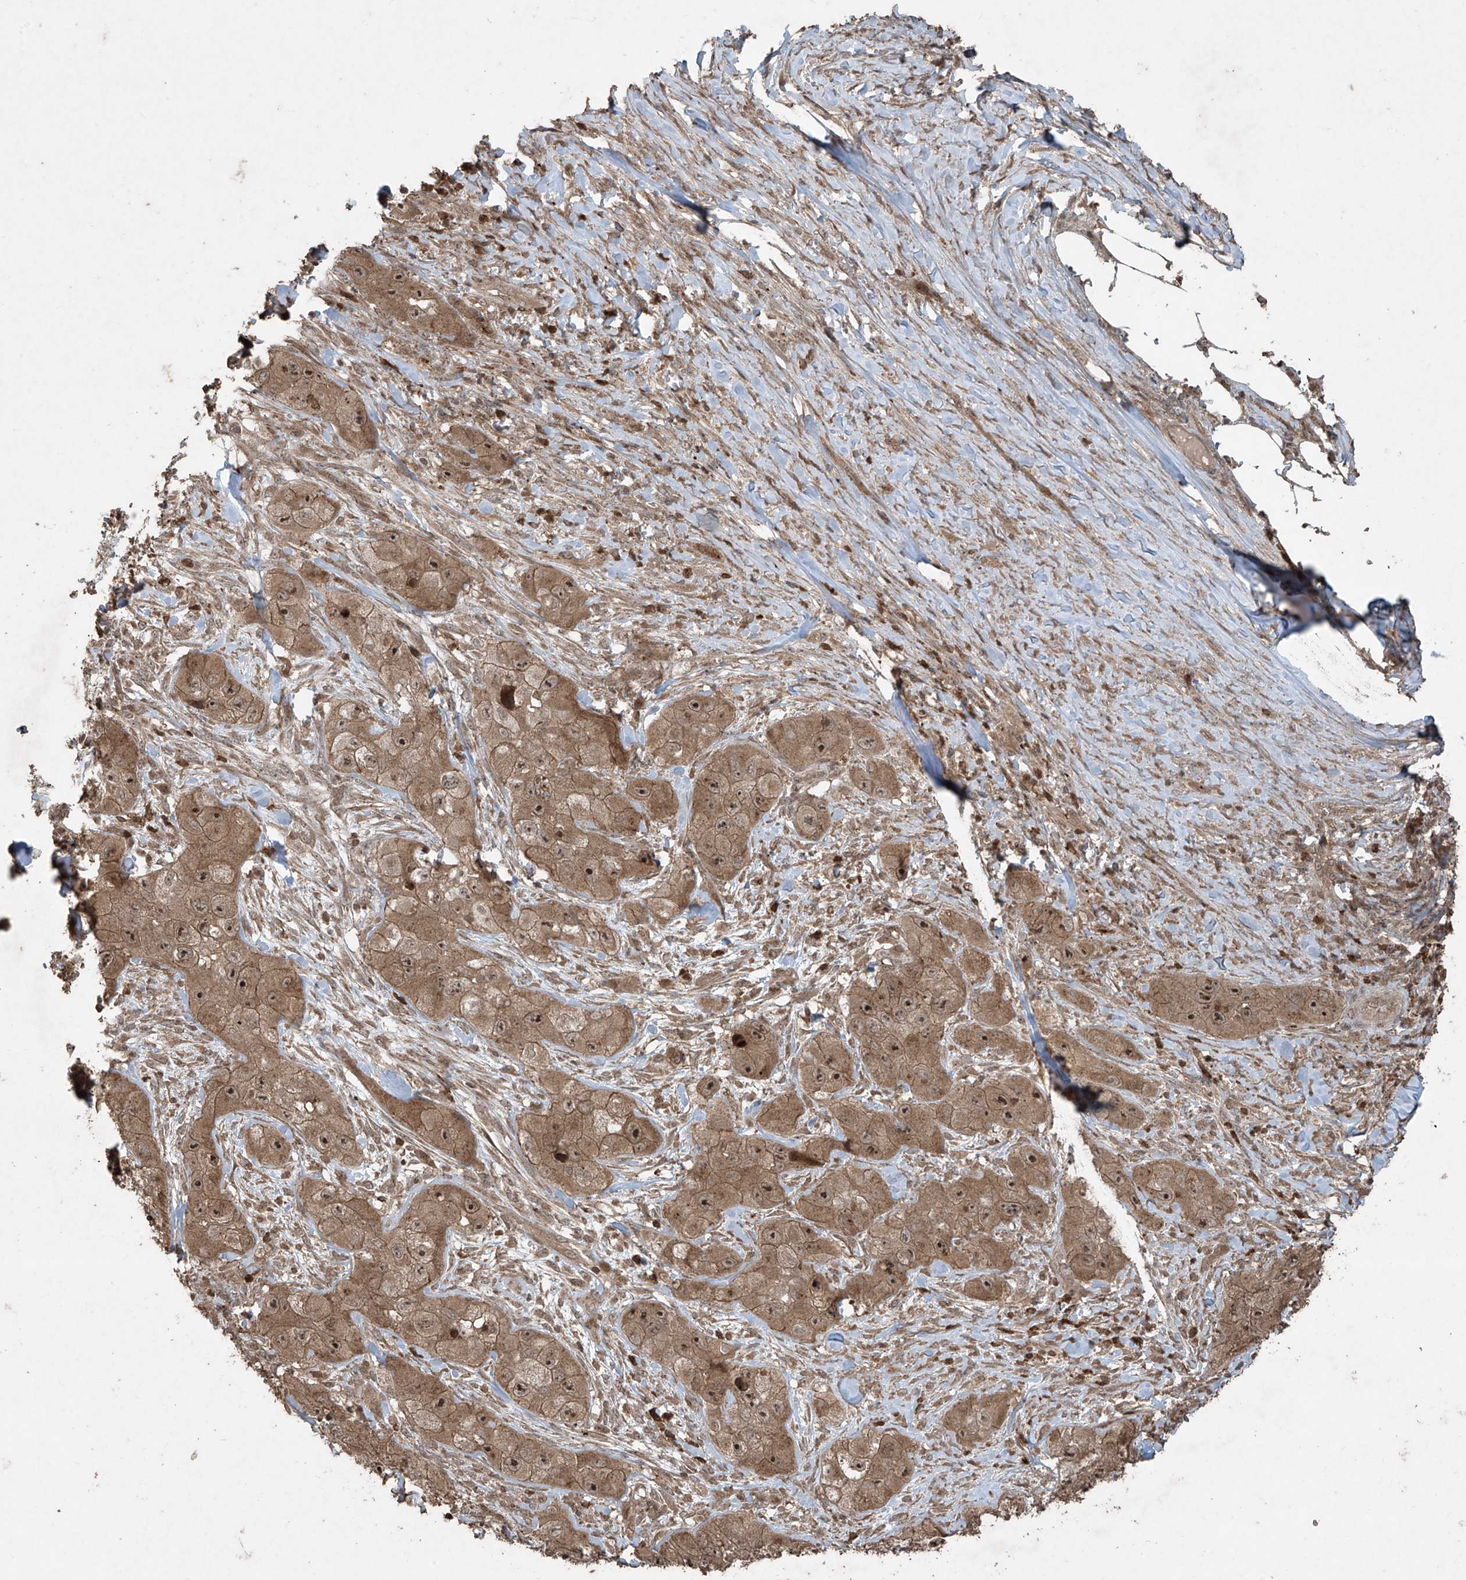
{"staining": {"intensity": "moderate", "quantity": ">75%", "location": "cytoplasmic/membranous,nuclear"}, "tissue": "skin cancer", "cell_type": "Tumor cells", "image_type": "cancer", "snomed": [{"axis": "morphology", "description": "Squamous cell carcinoma, NOS"}, {"axis": "topography", "description": "Skin"}, {"axis": "topography", "description": "Subcutis"}], "caption": "Immunohistochemistry (IHC) photomicrograph of neoplastic tissue: skin cancer (squamous cell carcinoma) stained using immunohistochemistry (IHC) demonstrates medium levels of moderate protein expression localized specifically in the cytoplasmic/membranous and nuclear of tumor cells, appearing as a cytoplasmic/membranous and nuclear brown color.", "gene": "PGPEP1", "patient": {"sex": "male", "age": 73}}